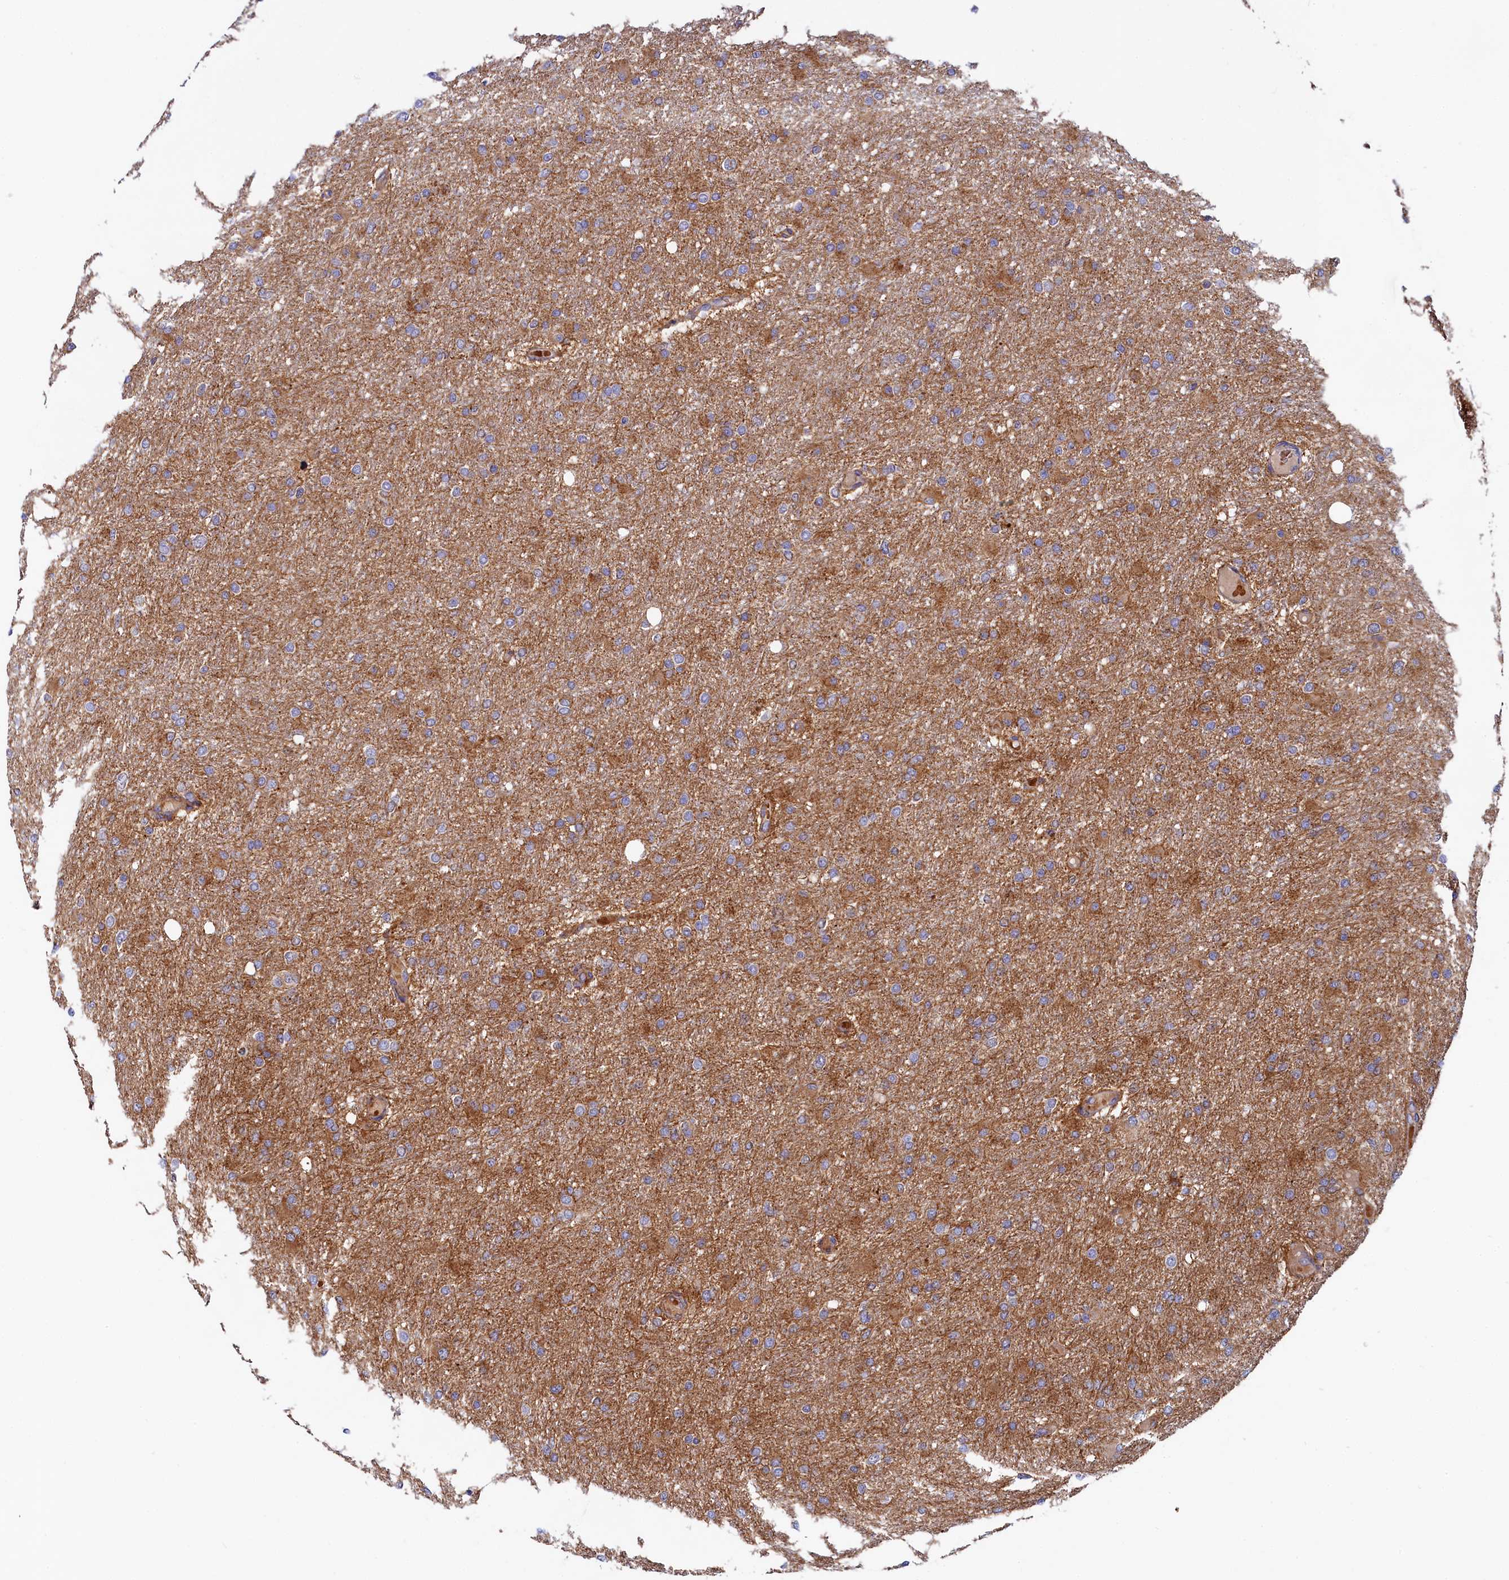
{"staining": {"intensity": "moderate", "quantity": "<25%", "location": "cytoplasmic/membranous"}, "tissue": "glioma", "cell_type": "Tumor cells", "image_type": "cancer", "snomed": [{"axis": "morphology", "description": "Glioma, malignant, High grade"}, {"axis": "topography", "description": "Cerebral cortex"}], "caption": "Immunohistochemistry (IHC) of glioma shows low levels of moderate cytoplasmic/membranous staining in about <25% of tumor cells.", "gene": "ASTE1", "patient": {"sex": "female", "age": 36}}